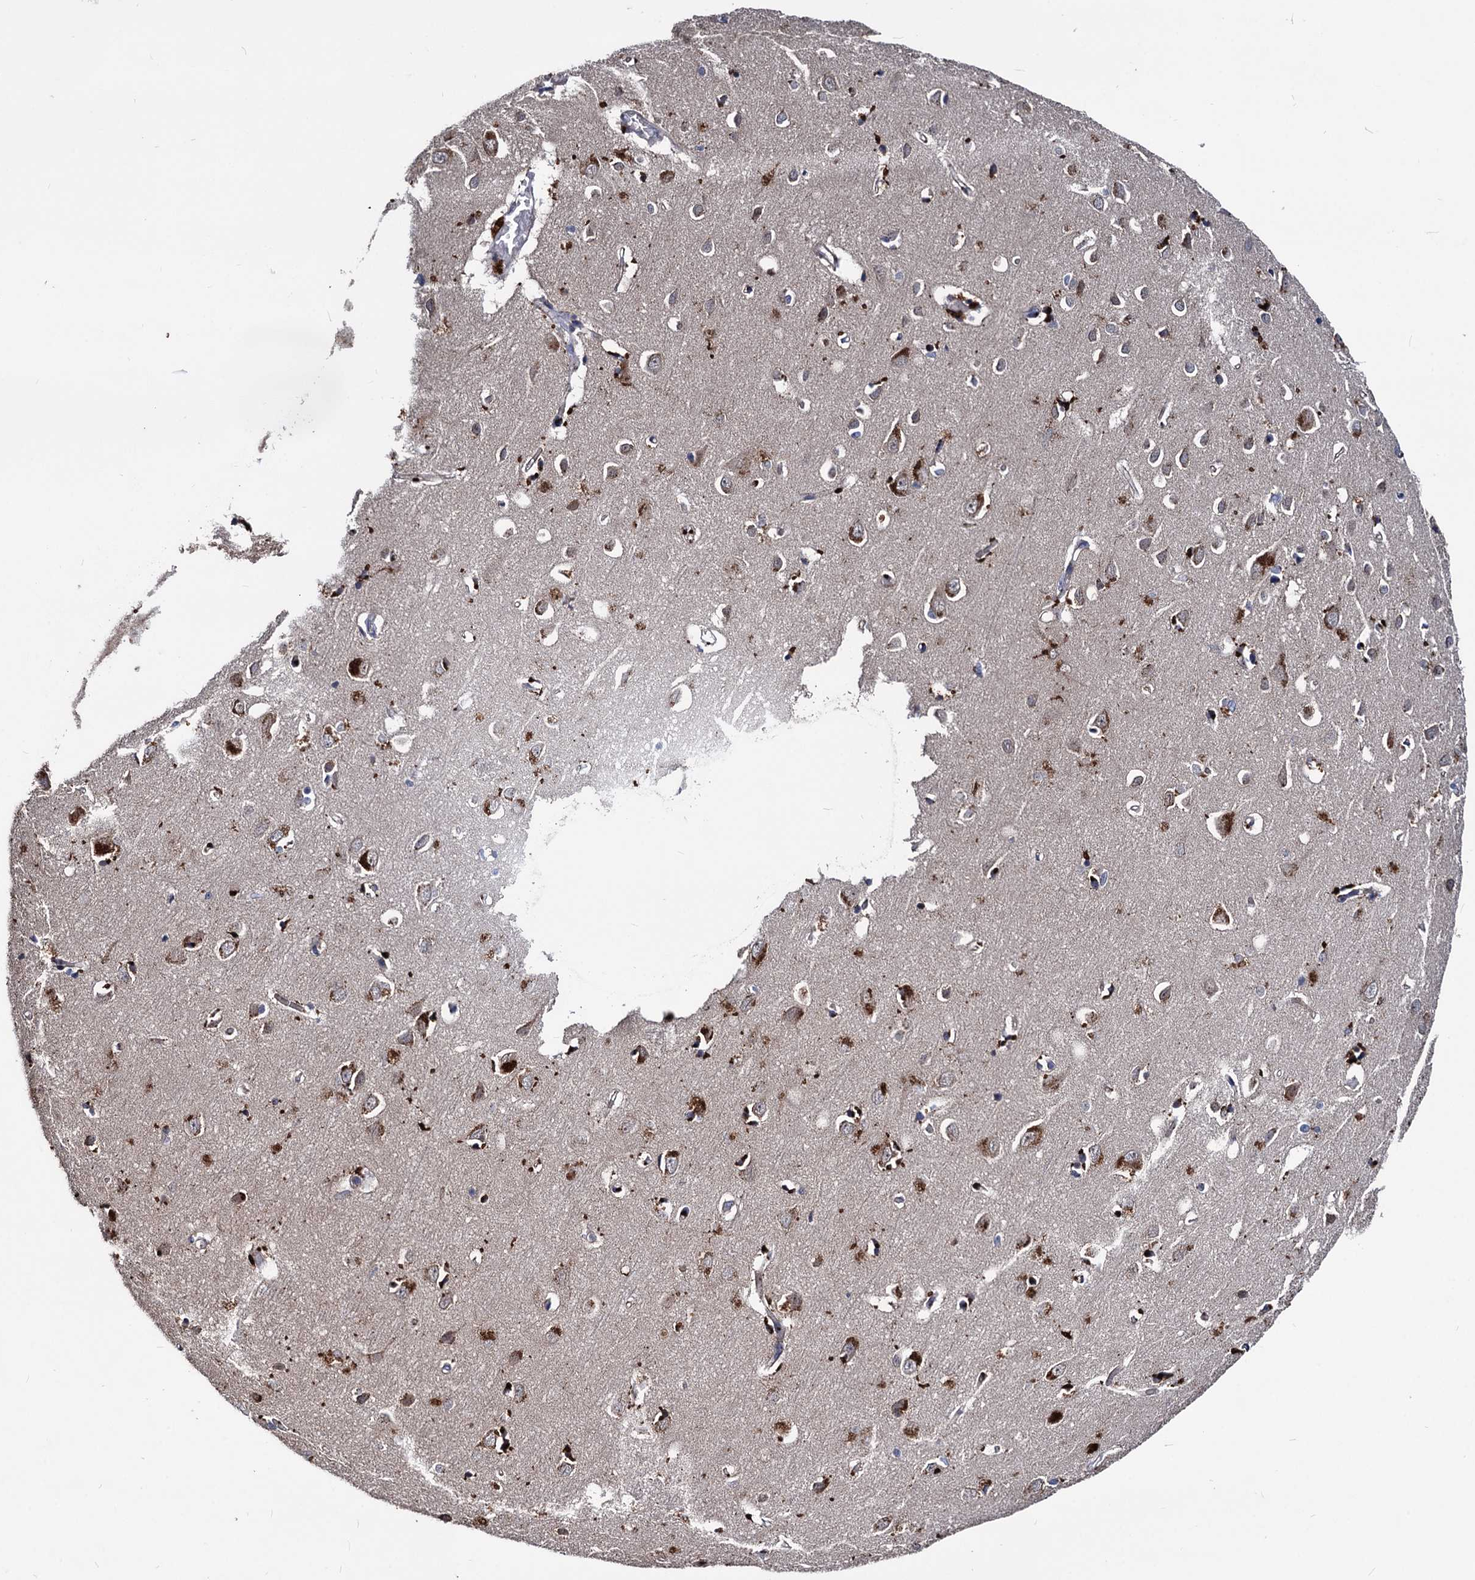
{"staining": {"intensity": "negative", "quantity": "none", "location": "none"}, "tissue": "cerebral cortex", "cell_type": "Endothelial cells", "image_type": "normal", "snomed": [{"axis": "morphology", "description": "Normal tissue, NOS"}, {"axis": "topography", "description": "Cerebral cortex"}], "caption": "Protein analysis of unremarkable cerebral cortex shows no significant positivity in endothelial cells. (IHC, brightfield microscopy, high magnification).", "gene": "SMAGP", "patient": {"sex": "female", "age": 64}}